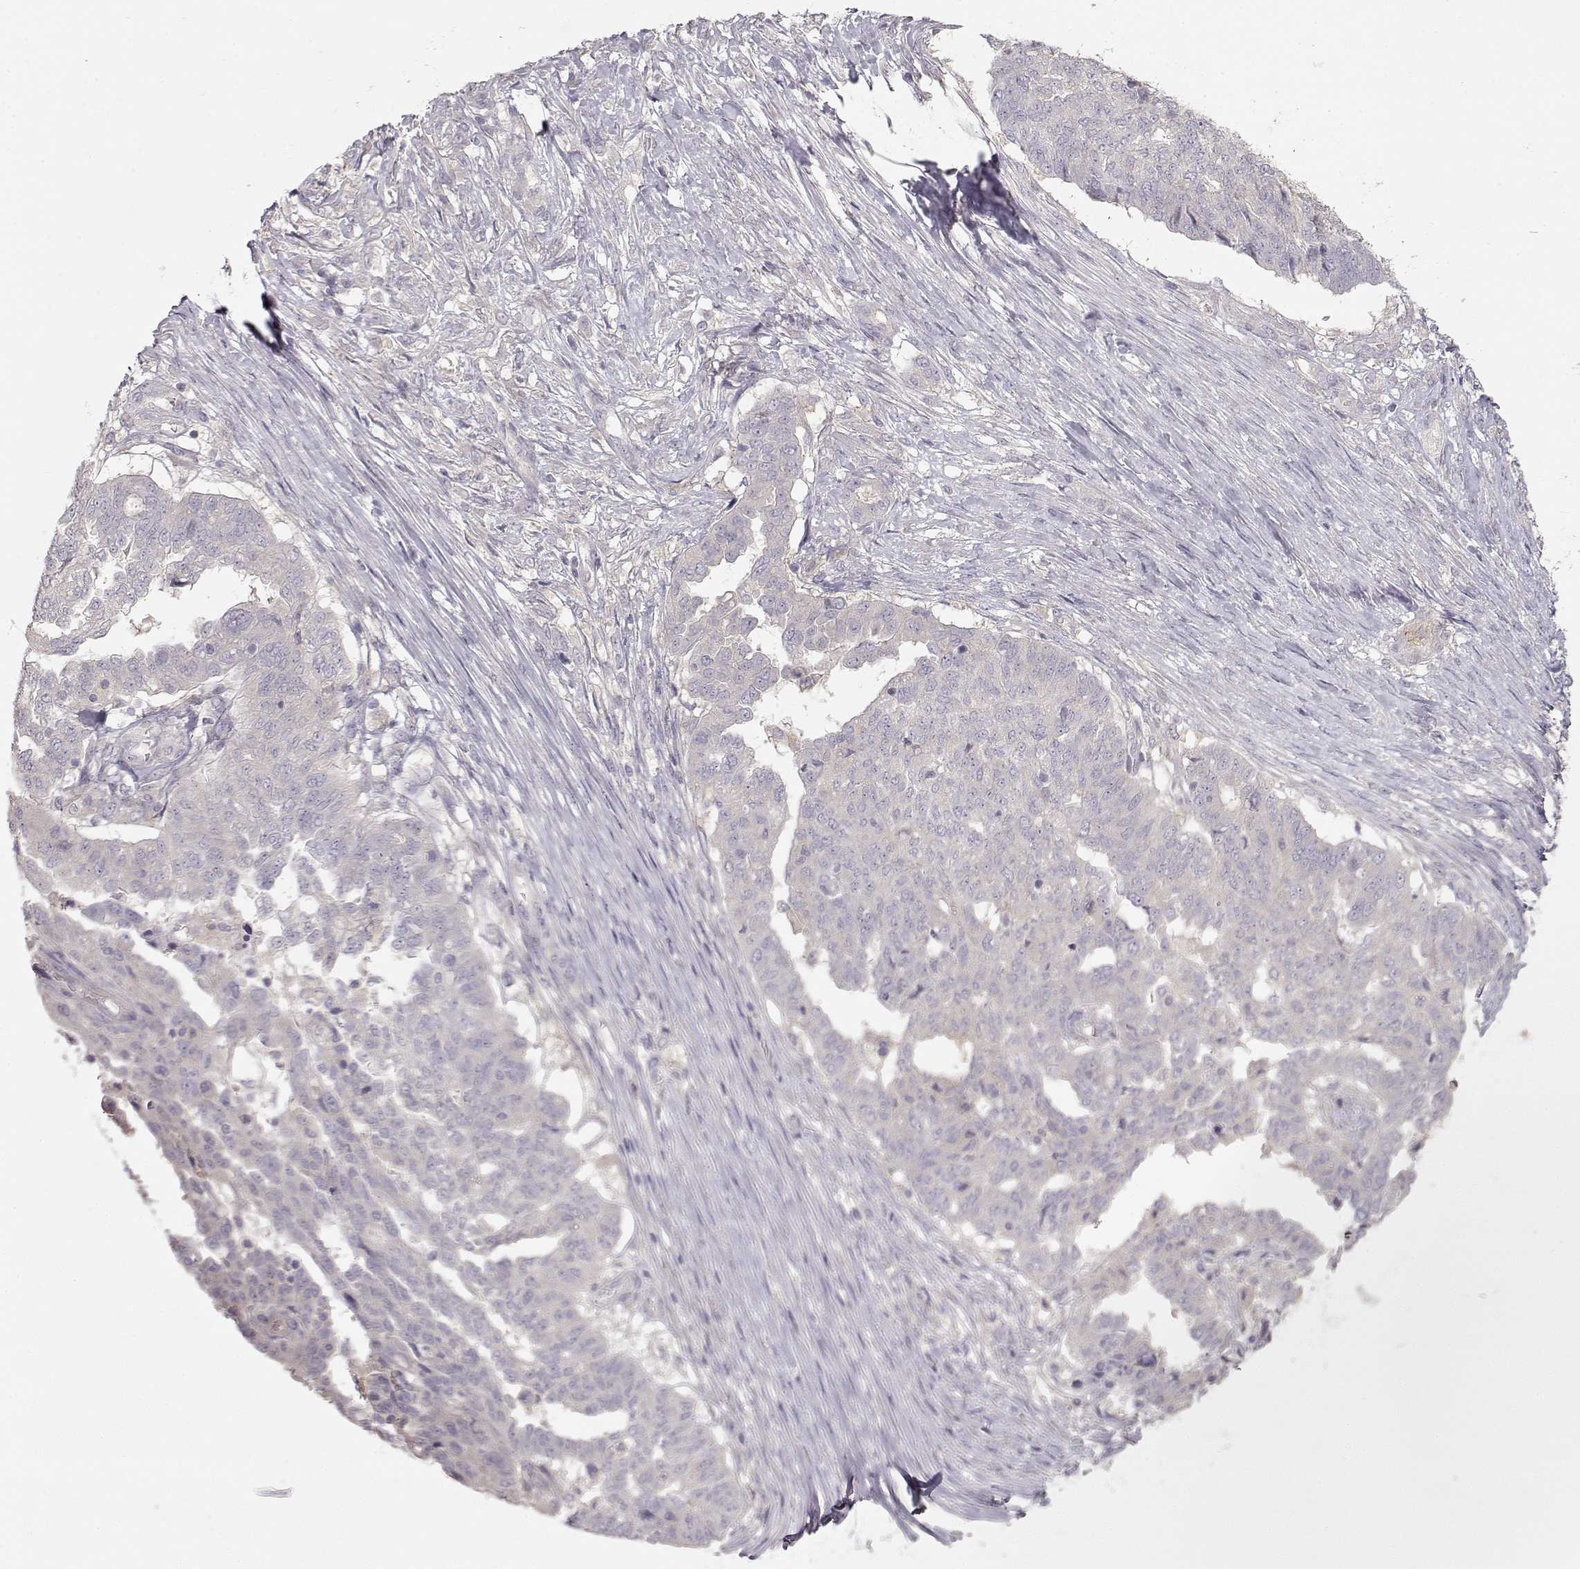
{"staining": {"intensity": "negative", "quantity": "none", "location": "none"}, "tissue": "ovarian cancer", "cell_type": "Tumor cells", "image_type": "cancer", "snomed": [{"axis": "morphology", "description": "Cystadenocarcinoma, serous, NOS"}, {"axis": "topography", "description": "Ovary"}], "caption": "An immunohistochemistry (IHC) photomicrograph of ovarian serous cystadenocarcinoma is shown. There is no staining in tumor cells of ovarian serous cystadenocarcinoma.", "gene": "ARHGAP8", "patient": {"sex": "female", "age": 67}}